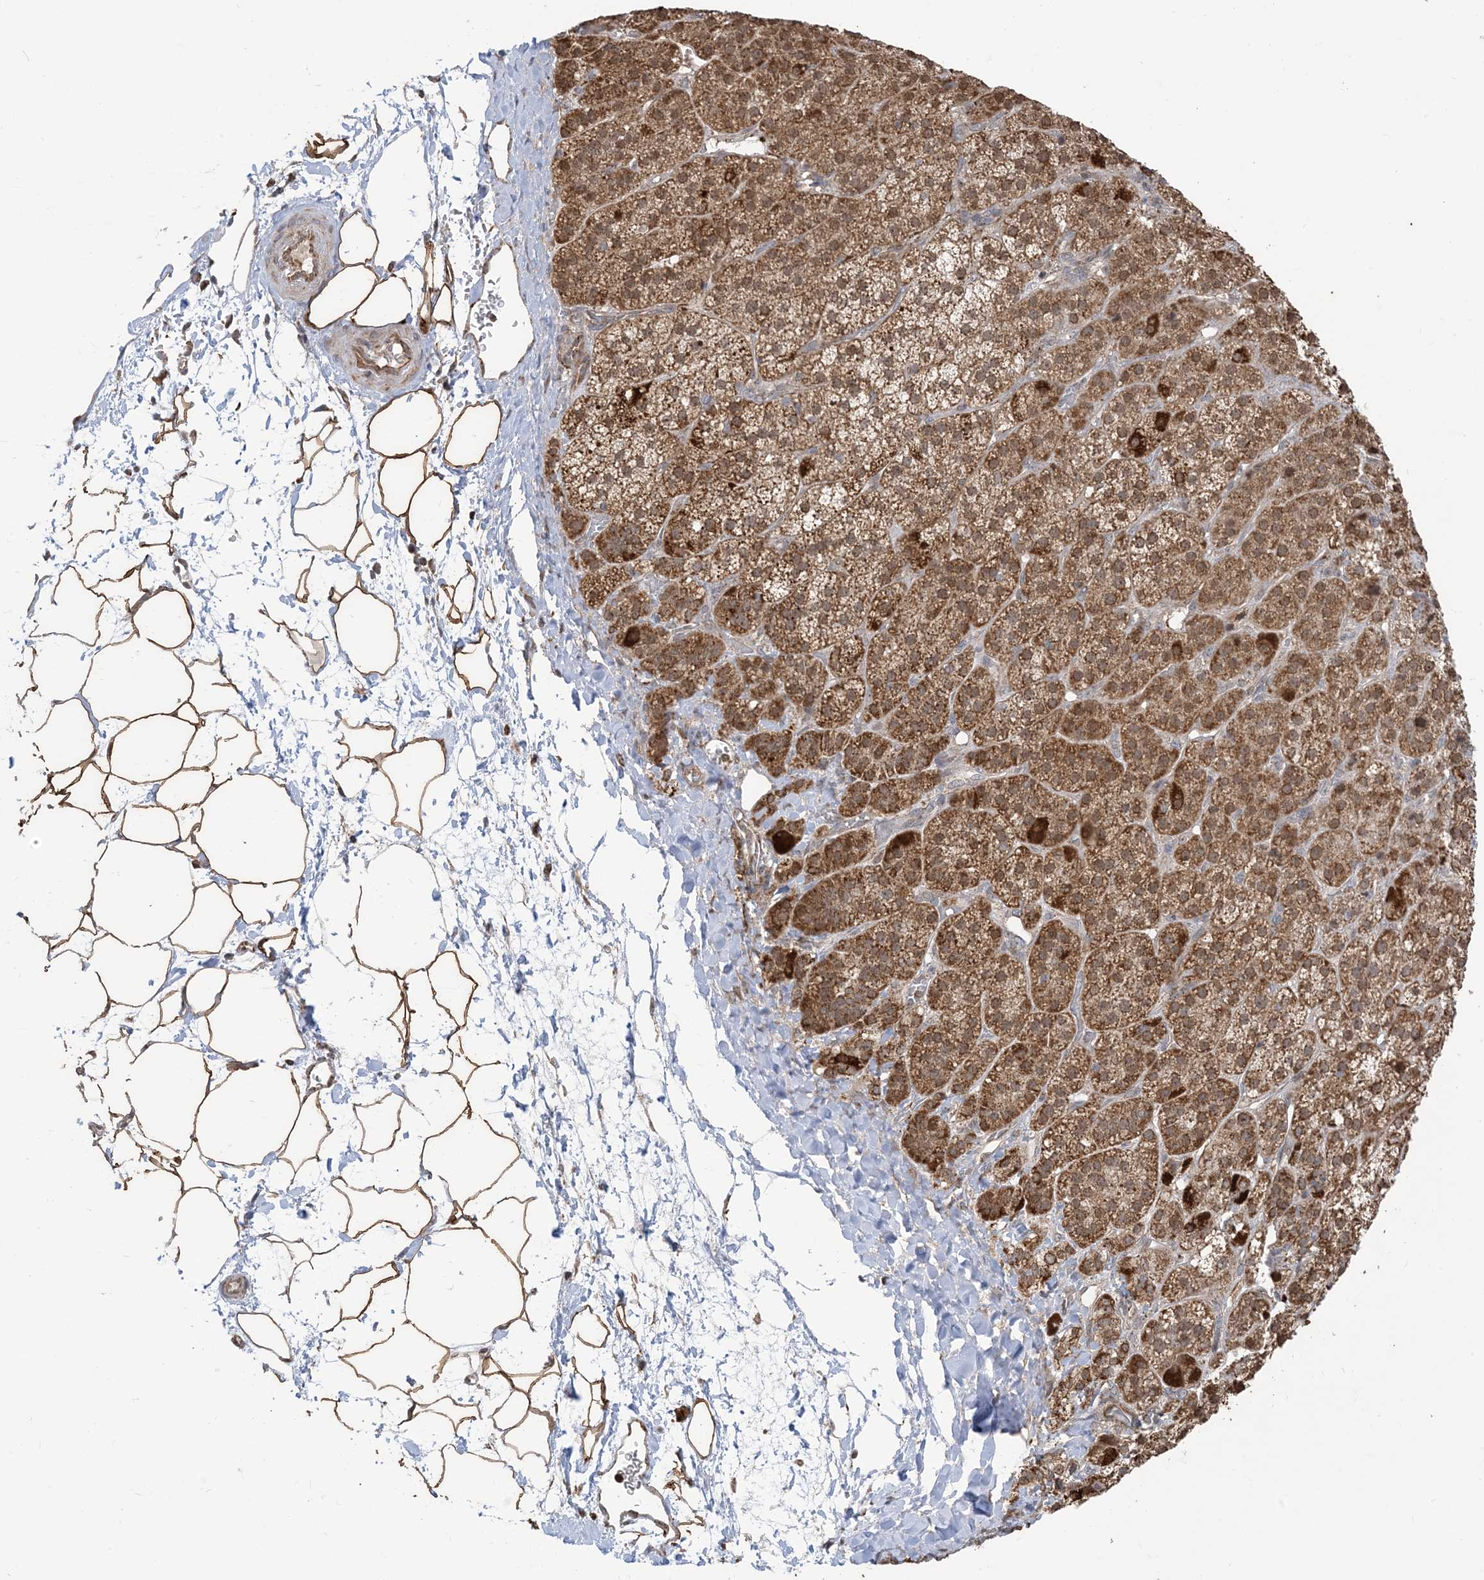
{"staining": {"intensity": "strong", "quantity": "25%-75%", "location": "cytoplasmic/membranous"}, "tissue": "adrenal gland", "cell_type": "Glandular cells", "image_type": "normal", "snomed": [{"axis": "morphology", "description": "Normal tissue, NOS"}, {"axis": "topography", "description": "Adrenal gland"}], "caption": "Immunohistochemistry image of normal human adrenal gland stained for a protein (brown), which shows high levels of strong cytoplasmic/membranous expression in approximately 25%-75% of glandular cells.", "gene": "MAPKBP1", "patient": {"sex": "female", "age": 57}}